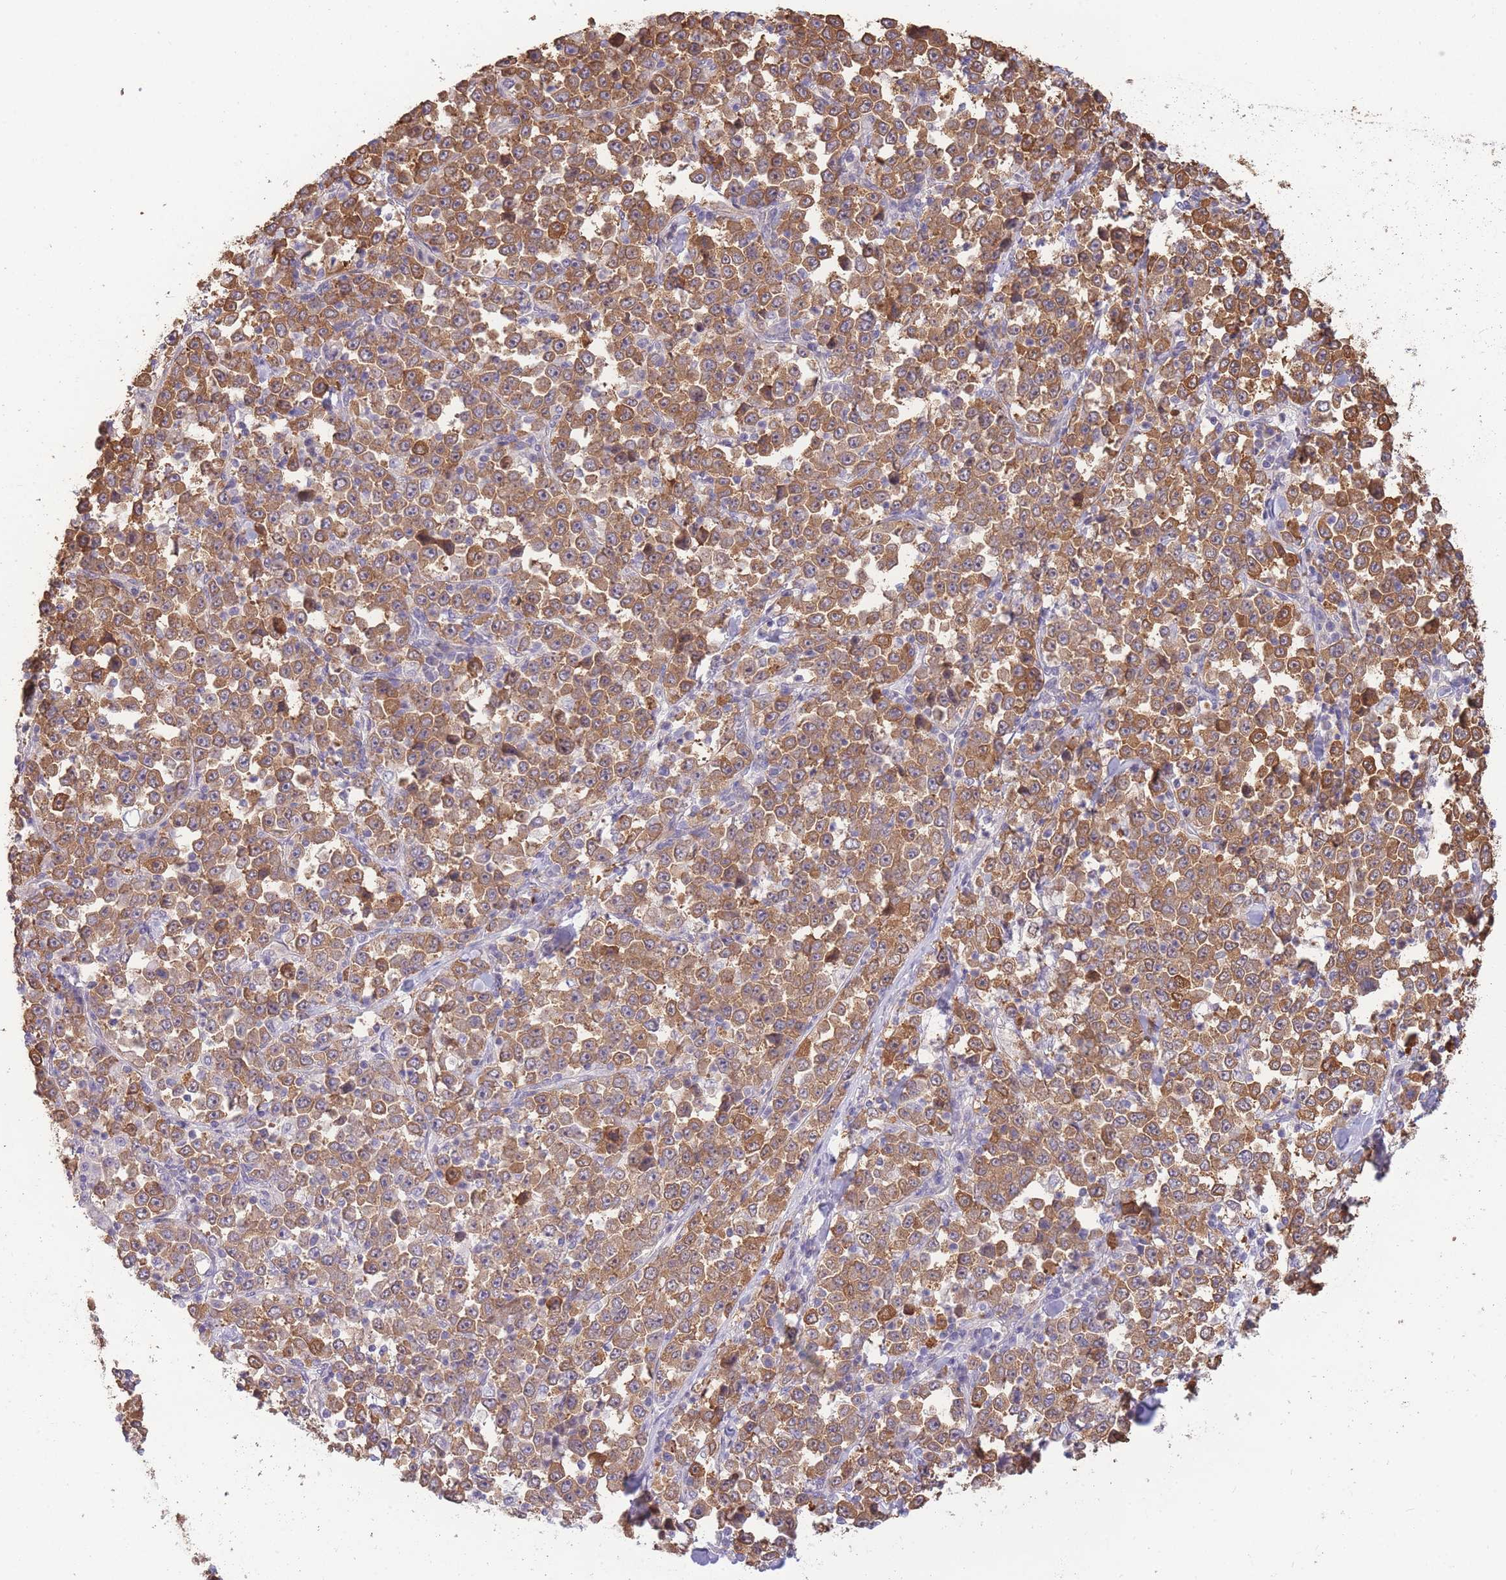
{"staining": {"intensity": "moderate", "quantity": ">75%", "location": "cytoplasmic/membranous"}, "tissue": "stomach cancer", "cell_type": "Tumor cells", "image_type": "cancer", "snomed": [{"axis": "morphology", "description": "Normal tissue, NOS"}, {"axis": "morphology", "description": "Adenocarcinoma, NOS"}, {"axis": "topography", "description": "Stomach, upper"}, {"axis": "topography", "description": "Stomach"}], "caption": "Protein expression analysis of stomach adenocarcinoma reveals moderate cytoplasmic/membranous expression in about >75% of tumor cells.", "gene": "SMC6", "patient": {"sex": "male", "age": 59}}